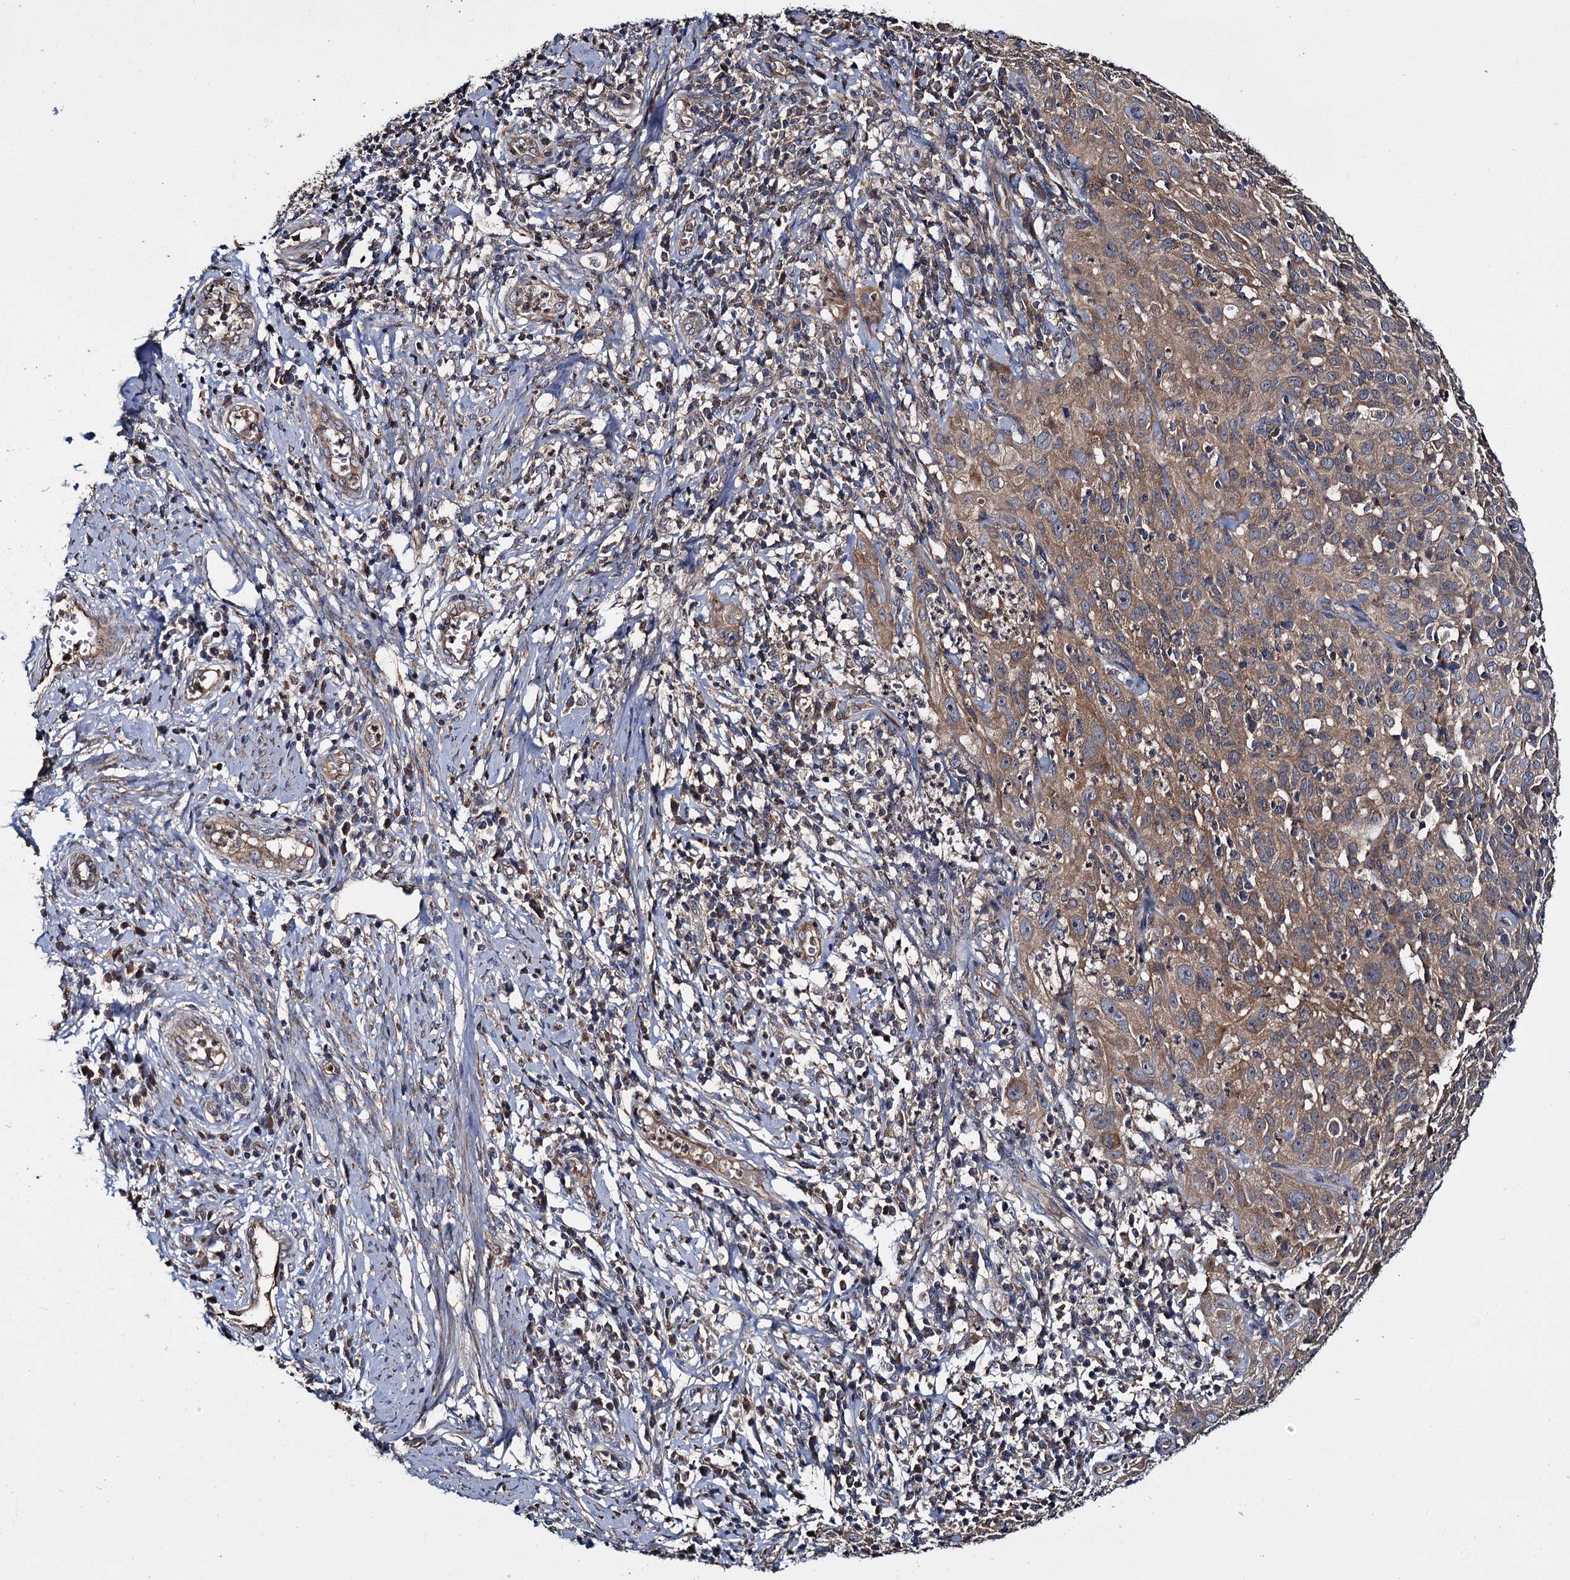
{"staining": {"intensity": "moderate", "quantity": ">75%", "location": "cytoplasmic/membranous"}, "tissue": "cervical cancer", "cell_type": "Tumor cells", "image_type": "cancer", "snomed": [{"axis": "morphology", "description": "Squamous cell carcinoma, NOS"}, {"axis": "topography", "description": "Cervix"}], "caption": "A high-resolution micrograph shows immunohistochemistry (IHC) staining of cervical cancer, which shows moderate cytoplasmic/membranous staining in approximately >75% of tumor cells. (DAB (3,3'-diaminobenzidine) IHC with brightfield microscopy, high magnification).", "gene": "CEP192", "patient": {"sex": "female", "age": 31}}